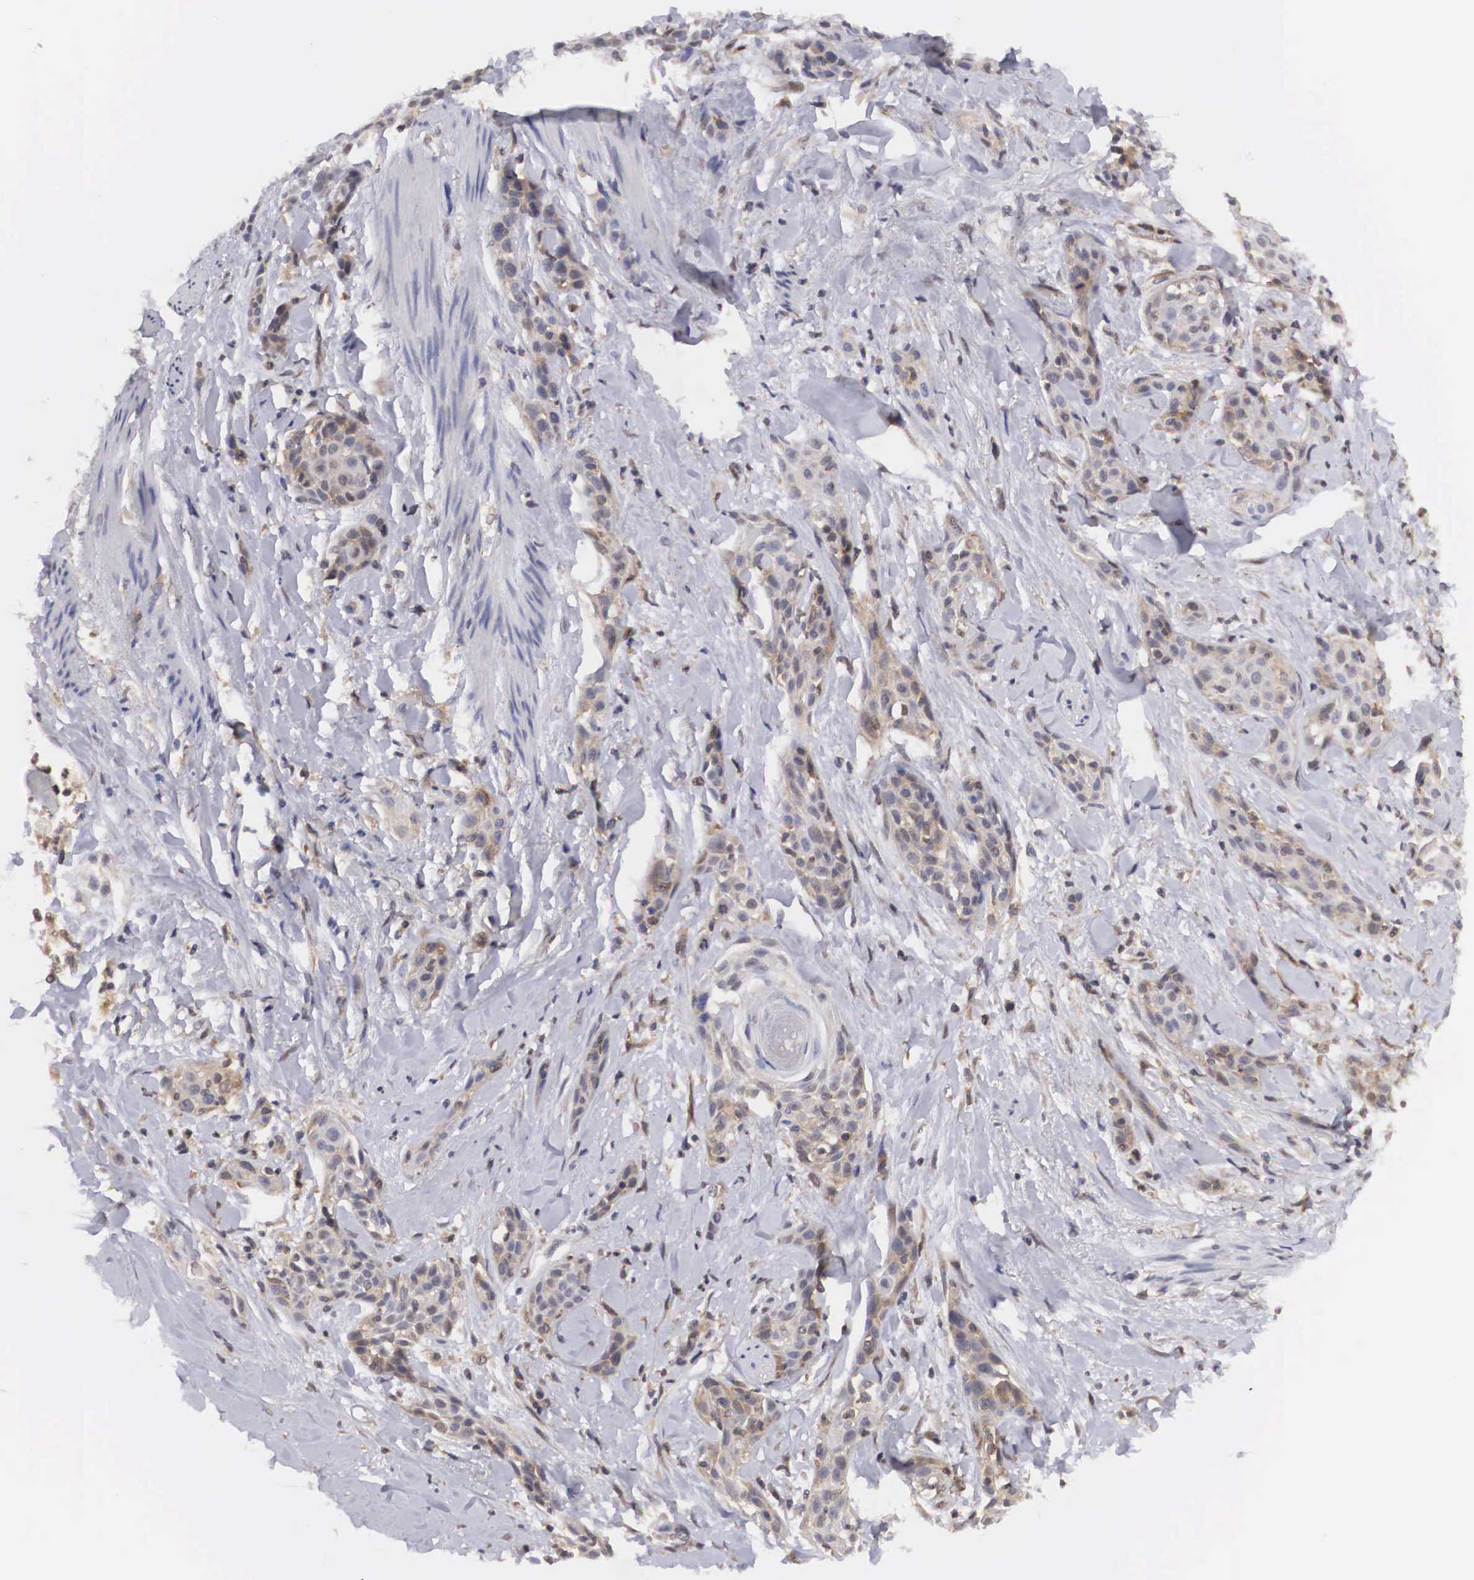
{"staining": {"intensity": "weak", "quantity": "25%-75%", "location": "cytoplasmic/membranous"}, "tissue": "skin cancer", "cell_type": "Tumor cells", "image_type": "cancer", "snomed": [{"axis": "morphology", "description": "Squamous cell carcinoma, NOS"}, {"axis": "topography", "description": "Skin"}, {"axis": "topography", "description": "Anal"}], "caption": "Protein expression analysis of human skin squamous cell carcinoma reveals weak cytoplasmic/membranous positivity in approximately 25%-75% of tumor cells.", "gene": "ADSL", "patient": {"sex": "male", "age": 64}}